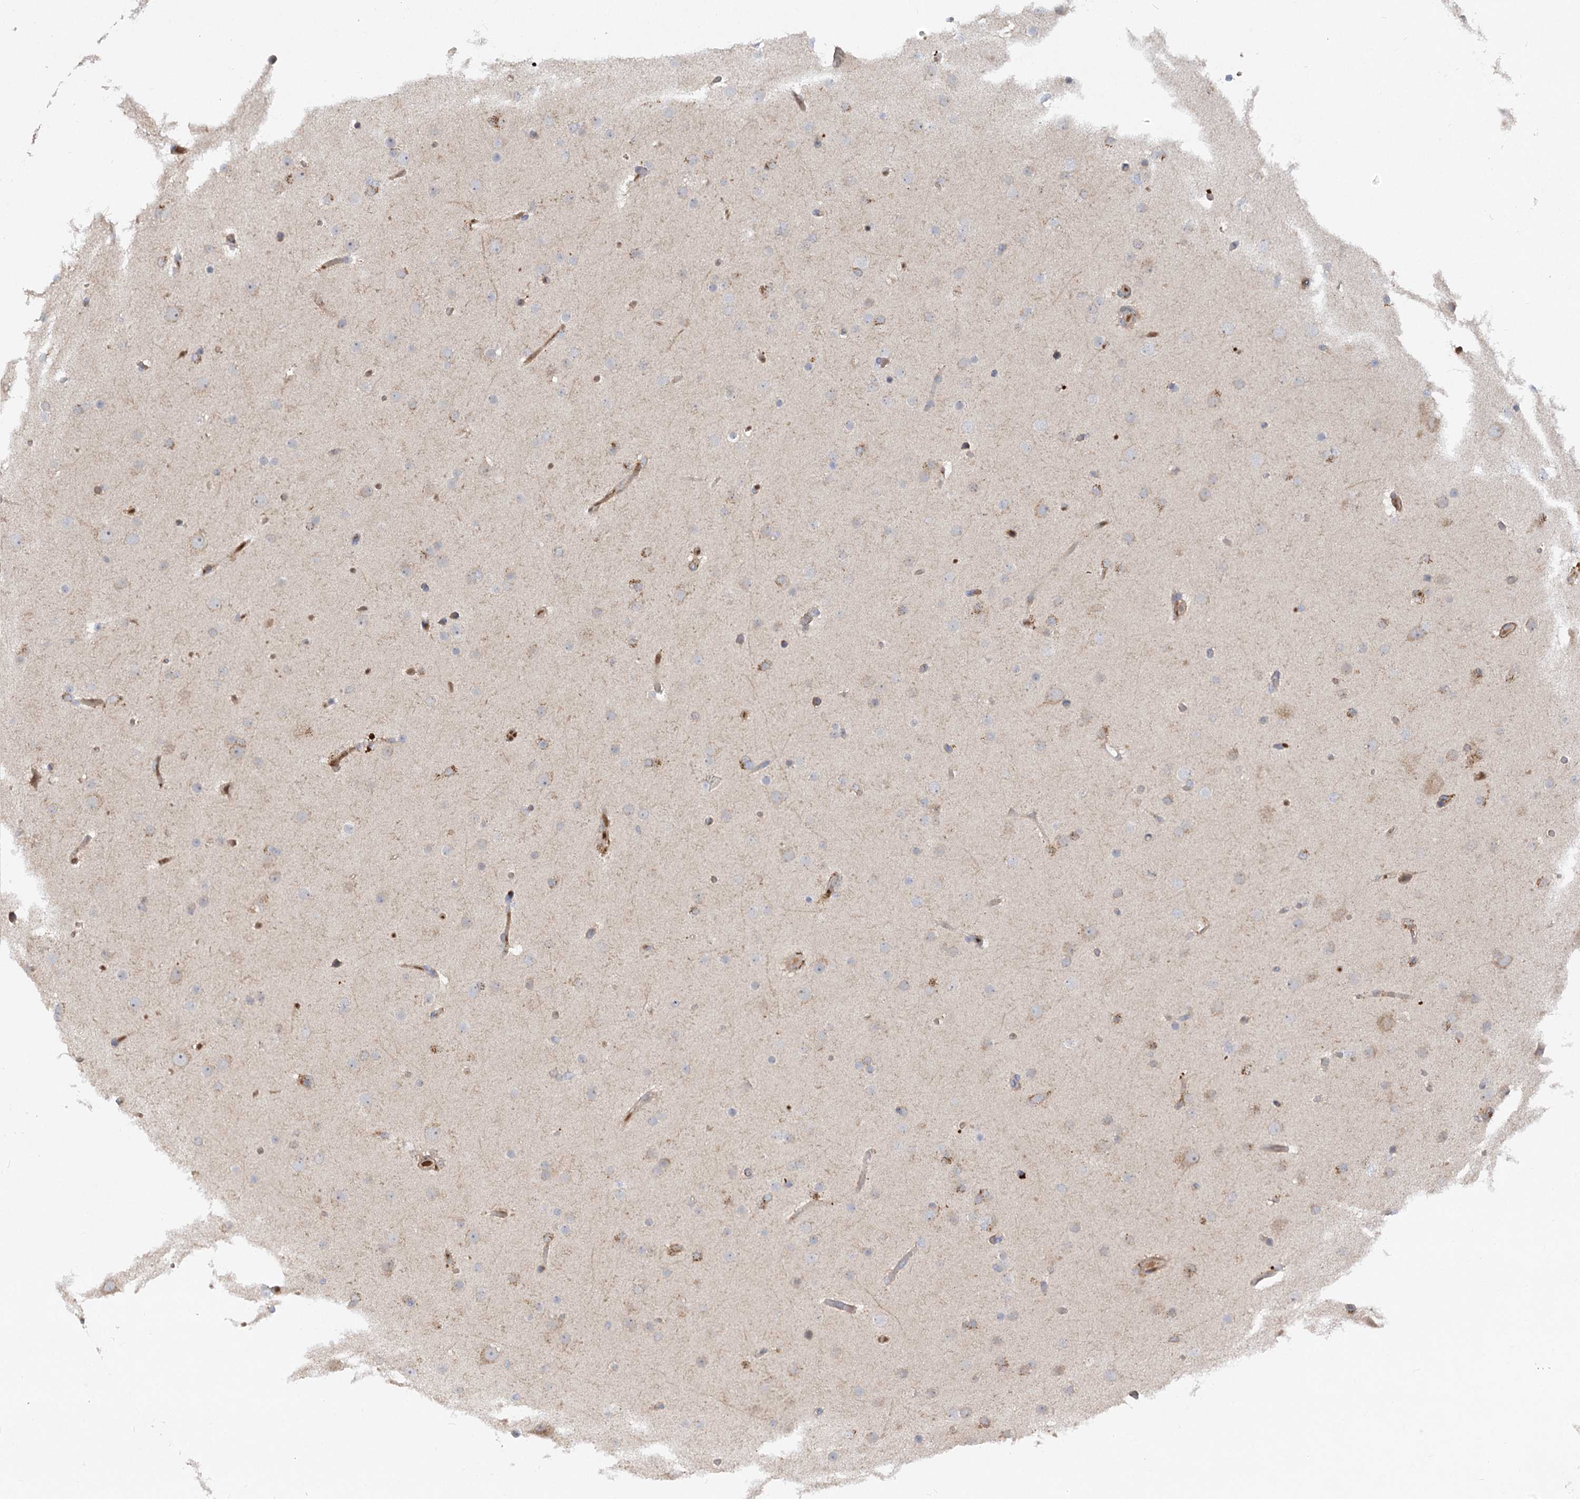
{"staining": {"intensity": "weak", "quantity": "<25%", "location": "cytoplasmic/membranous"}, "tissue": "glioma", "cell_type": "Tumor cells", "image_type": "cancer", "snomed": [{"axis": "morphology", "description": "Glioma, malignant, High grade"}, {"axis": "topography", "description": "Cerebral cortex"}], "caption": "Immunohistochemistry image of neoplastic tissue: human malignant high-grade glioma stained with DAB shows no significant protein positivity in tumor cells. Brightfield microscopy of immunohistochemistry stained with DAB (3,3'-diaminobenzidine) (brown) and hematoxylin (blue), captured at high magnification.", "gene": "FGF19", "patient": {"sex": "female", "age": 36}}